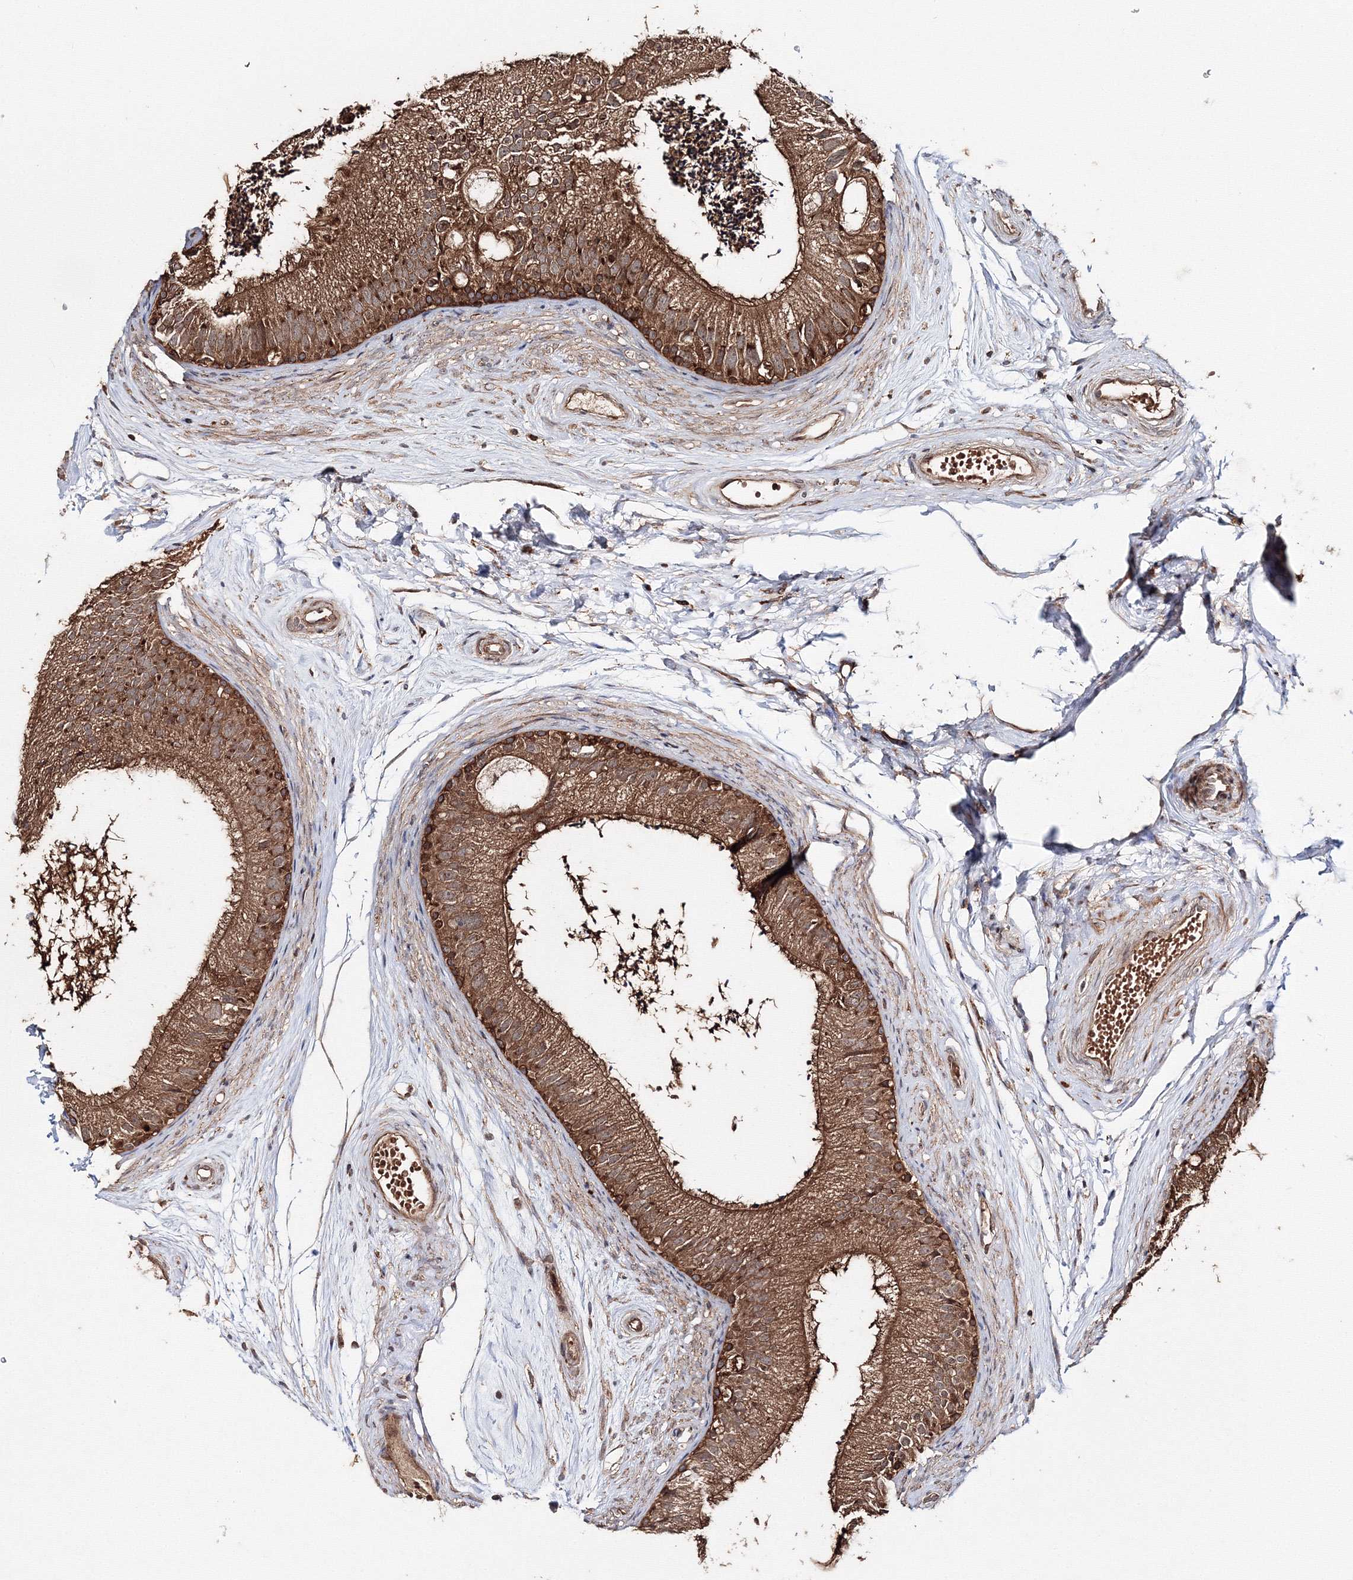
{"staining": {"intensity": "strong", "quantity": ">75%", "location": "cytoplasmic/membranous"}, "tissue": "epididymis", "cell_type": "Glandular cells", "image_type": "normal", "snomed": [{"axis": "morphology", "description": "Normal tissue, NOS"}, {"axis": "topography", "description": "Epididymis"}], "caption": "Glandular cells exhibit strong cytoplasmic/membranous staining in about >75% of cells in normal epididymis. (DAB IHC with brightfield microscopy, high magnification).", "gene": "DDO", "patient": {"sex": "male", "age": 56}}